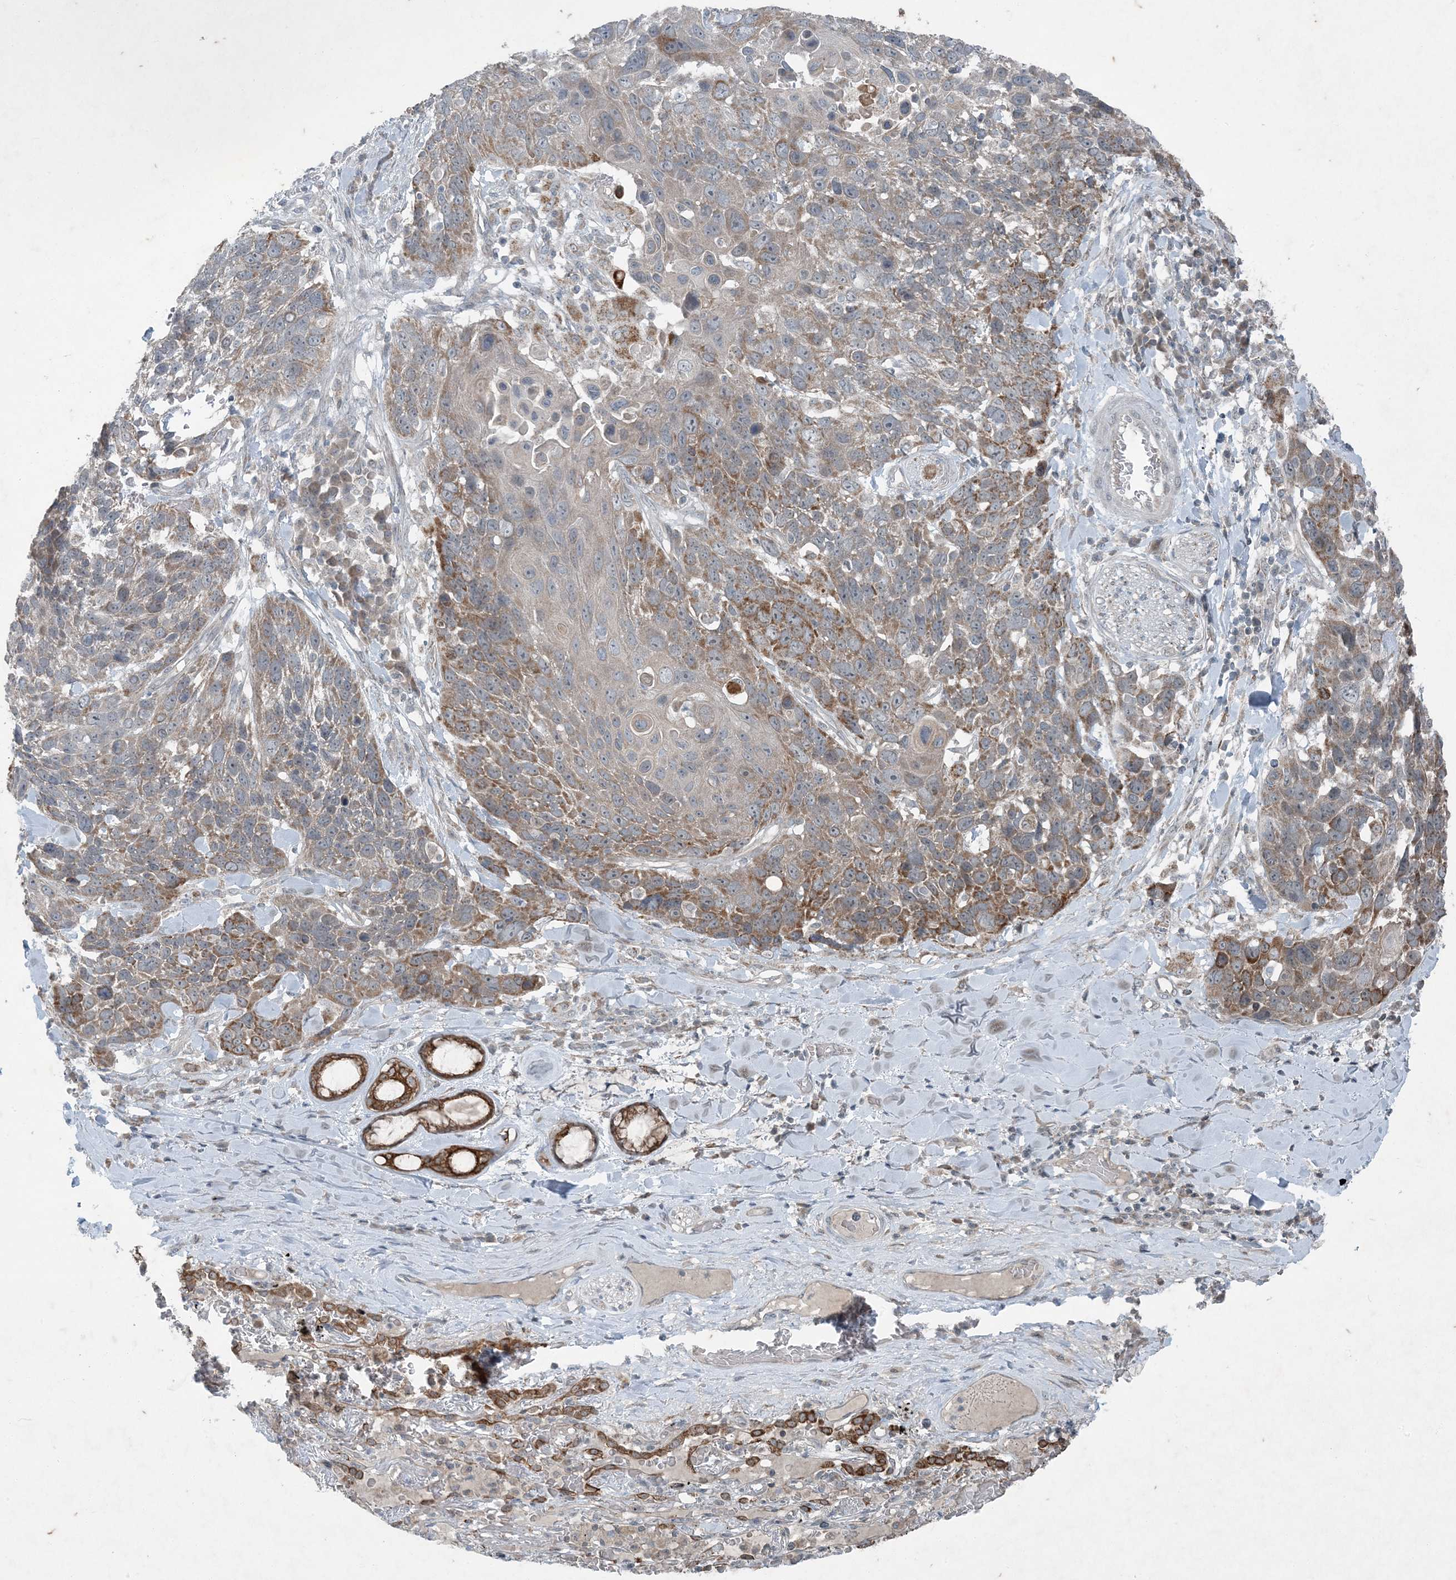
{"staining": {"intensity": "moderate", "quantity": "25%-75%", "location": "cytoplasmic/membranous"}, "tissue": "lung cancer", "cell_type": "Tumor cells", "image_type": "cancer", "snomed": [{"axis": "morphology", "description": "Squamous cell carcinoma, NOS"}, {"axis": "topography", "description": "Lung"}], "caption": "Protein staining shows moderate cytoplasmic/membranous positivity in approximately 25%-75% of tumor cells in lung squamous cell carcinoma. (DAB IHC with brightfield microscopy, high magnification).", "gene": "PC", "patient": {"sex": "male", "age": 66}}